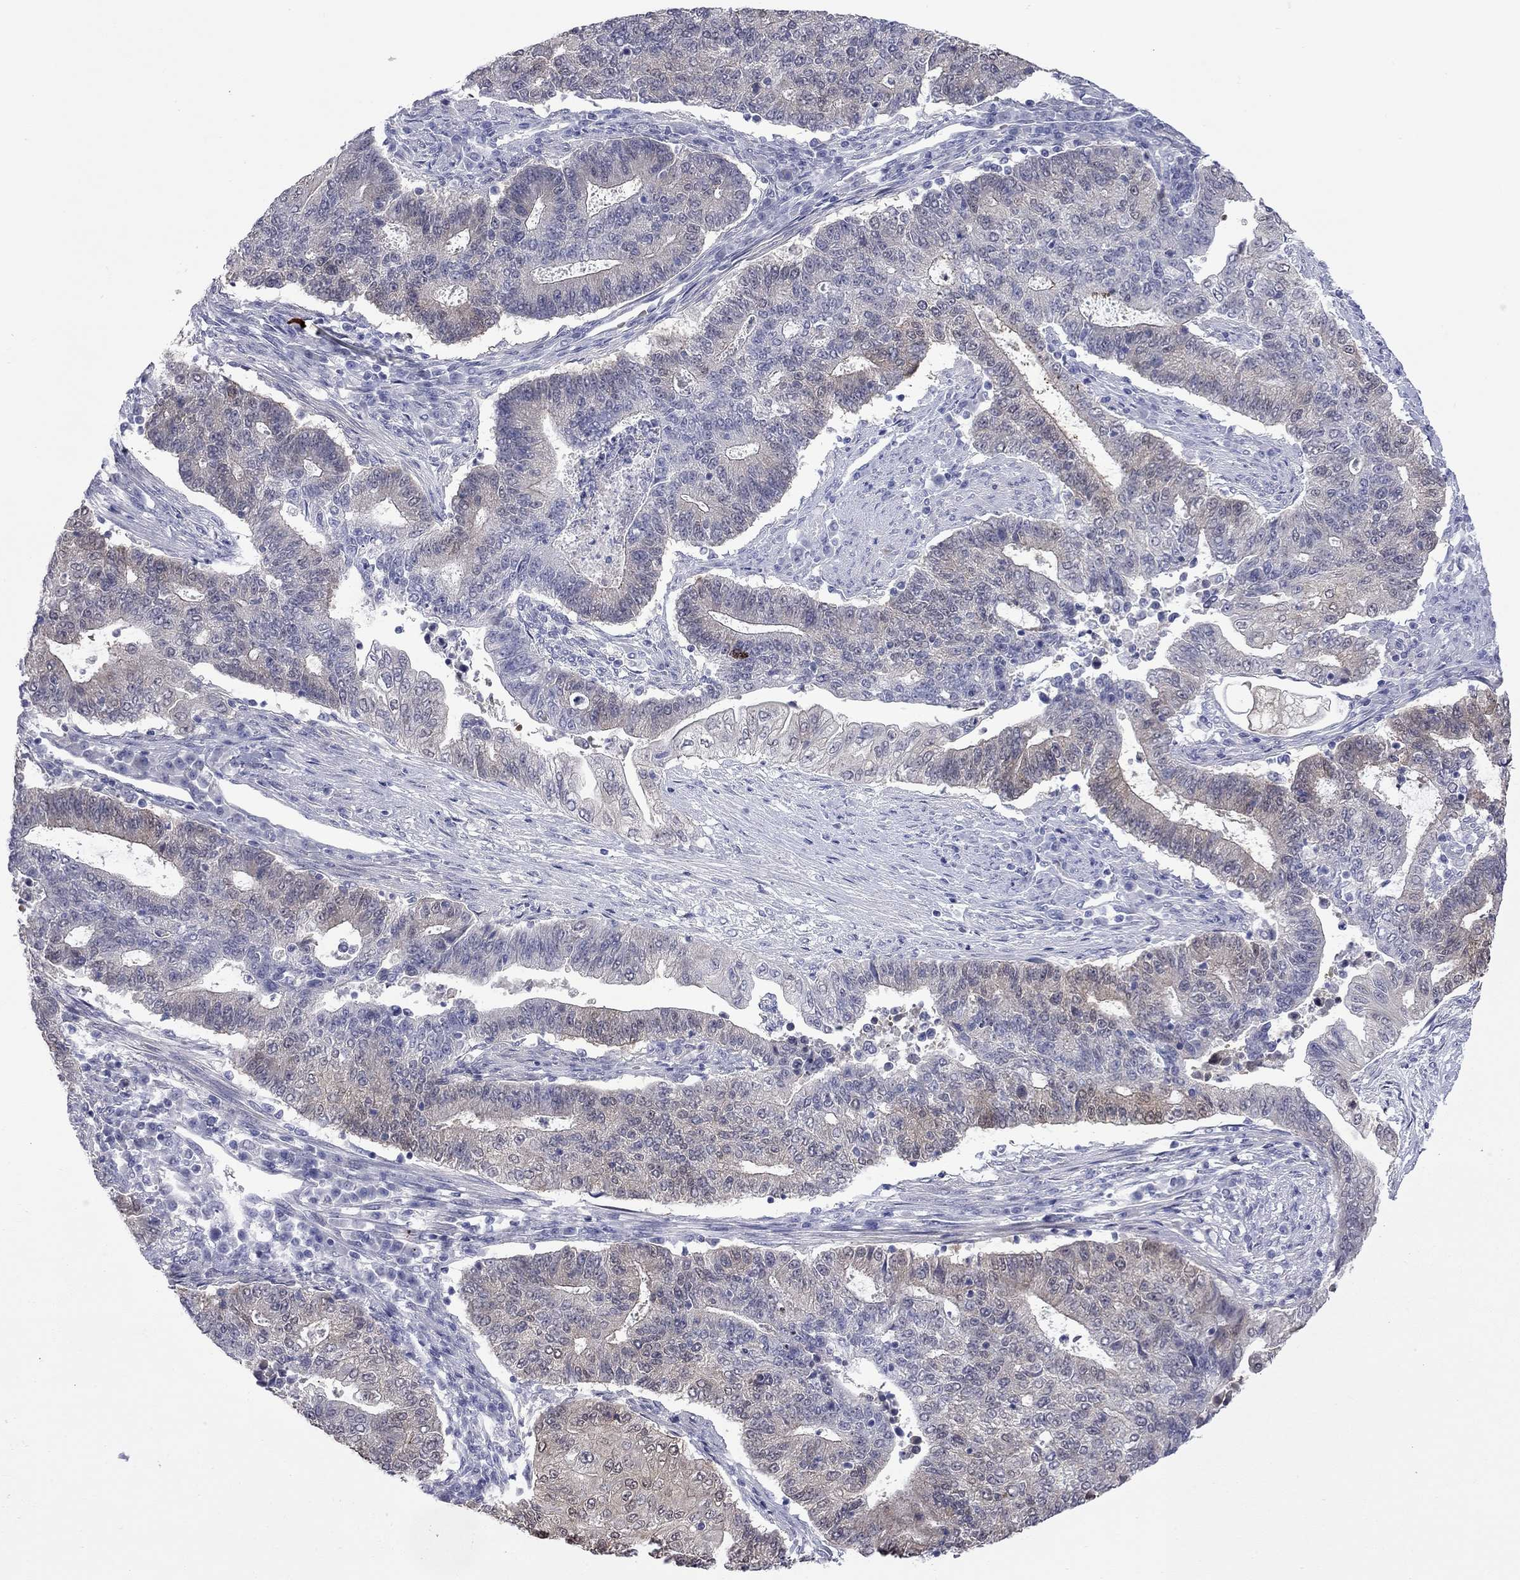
{"staining": {"intensity": "moderate", "quantity": "25%-75%", "location": "cytoplasmic/membranous"}, "tissue": "endometrial cancer", "cell_type": "Tumor cells", "image_type": "cancer", "snomed": [{"axis": "morphology", "description": "Adenocarcinoma, NOS"}, {"axis": "topography", "description": "Uterus"}, {"axis": "topography", "description": "Endometrium"}], "caption": "A photomicrograph of adenocarcinoma (endometrial) stained for a protein displays moderate cytoplasmic/membranous brown staining in tumor cells.", "gene": "CTNNBIP1", "patient": {"sex": "female", "age": 54}}